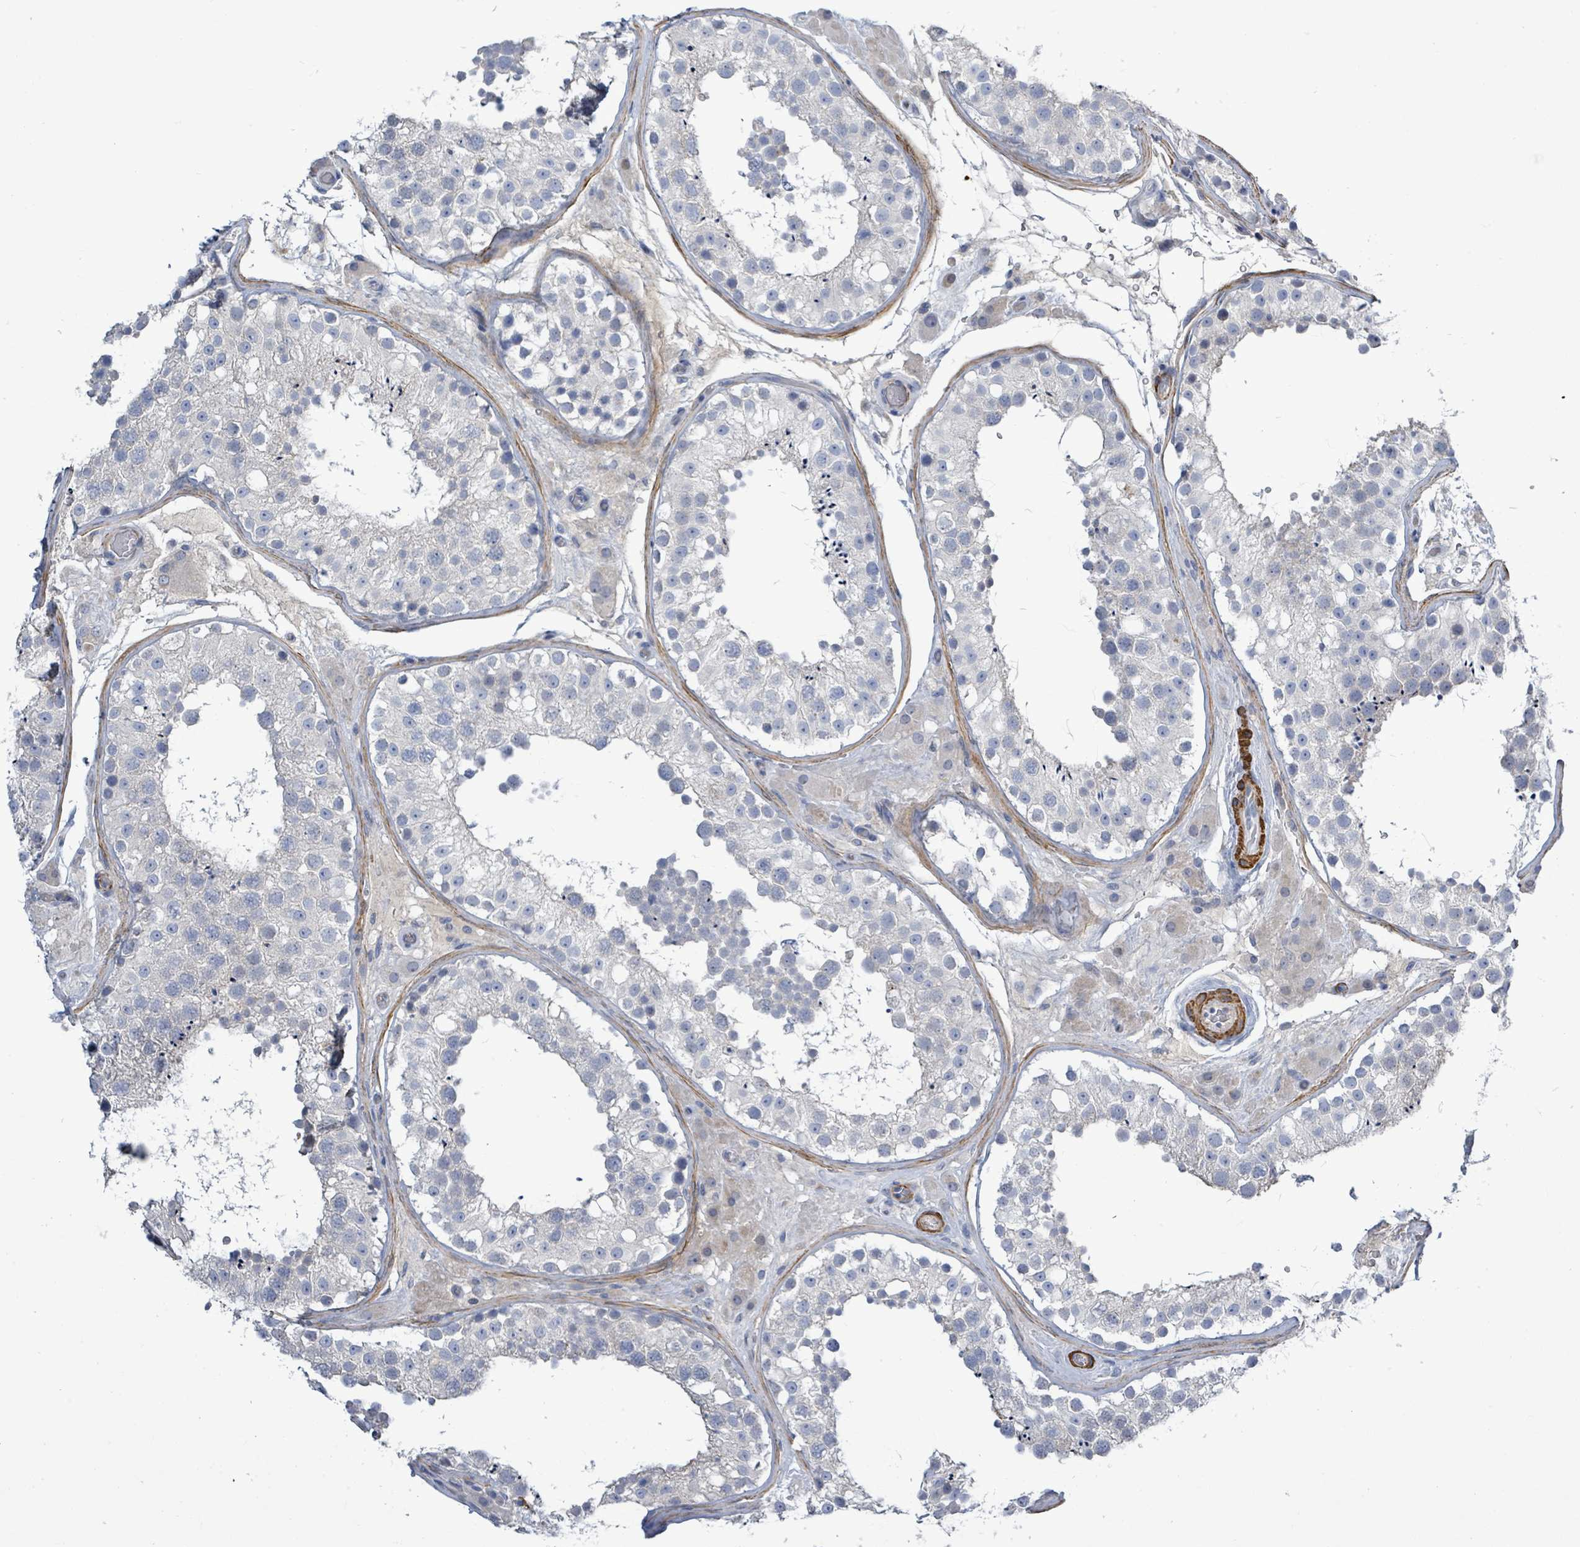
{"staining": {"intensity": "negative", "quantity": "none", "location": "none"}, "tissue": "testis", "cell_type": "Cells in seminiferous ducts", "image_type": "normal", "snomed": [{"axis": "morphology", "description": "Normal tissue, NOS"}, {"axis": "topography", "description": "Testis"}], "caption": "IHC micrograph of benign human testis stained for a protein (brown), which reveals no expression in cells in seminiferous ducts. (DAB immunohistochemistry (IHC) with hematoxylin counter stain).", "gene": "DMRTC1B", "patient": {"sex": "male", "age": 26}}